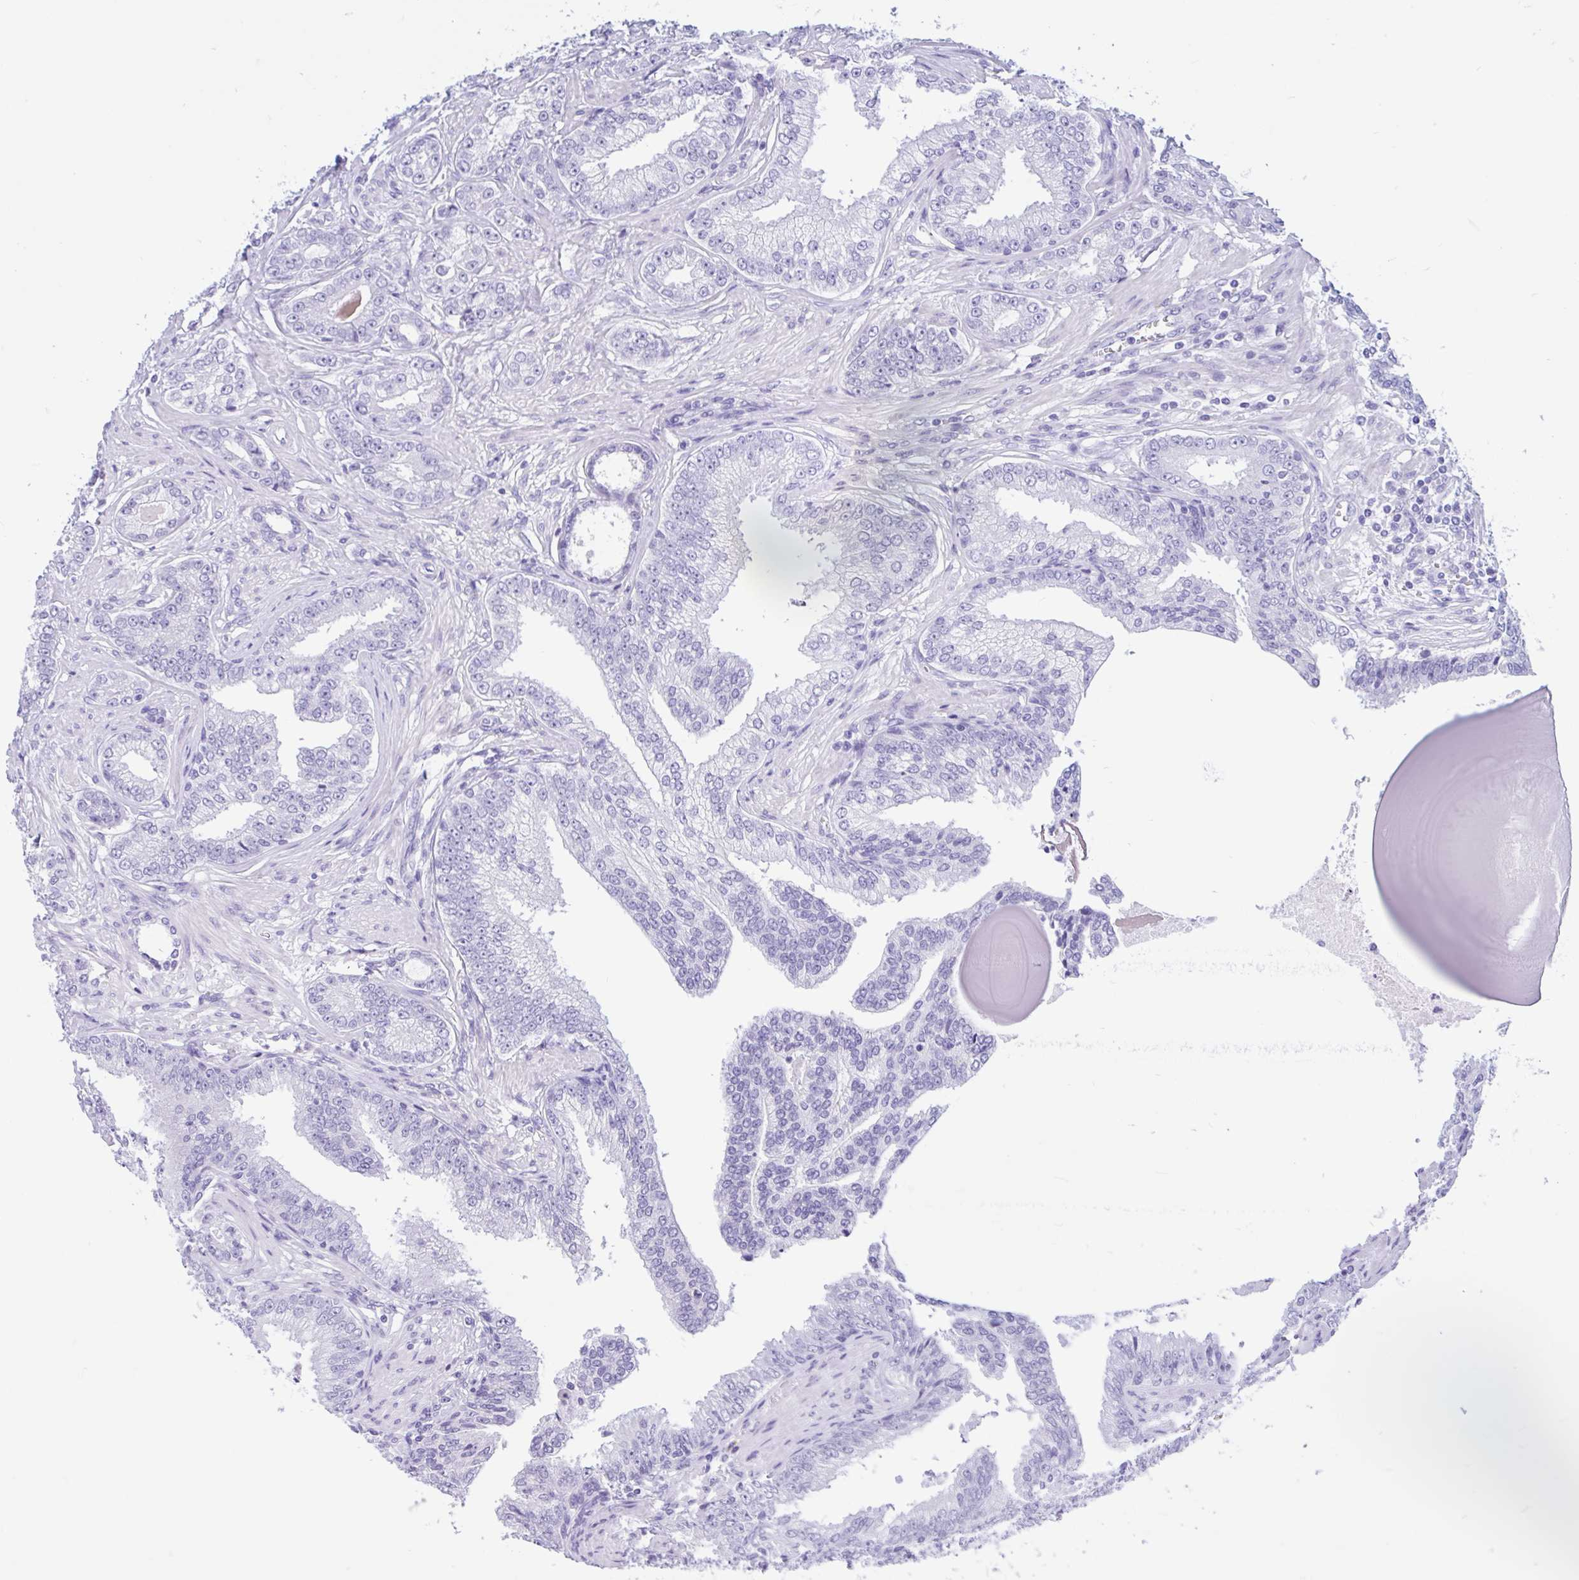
{"staining": {"intensity": "negative", "quantity": "none", "location": "none"}, "tissue": "prostate cancer", "cell_type": "Tumor cells", "image_type": "cancer", "snomed": [{"axis": "morphology", "description": "Adenocarcinoma, Low grade"}, {"axis": "topography", "description": "Prostate"}], "caption": "Immunohistochemistry of prostate cancer displays no staining in tumor cells. (Brightfield microscopy of DAB immunohistochemistry (IHC) at high magnification).", "gene": "OR4N4", "patient": {"sex": "male", "age": 61}}